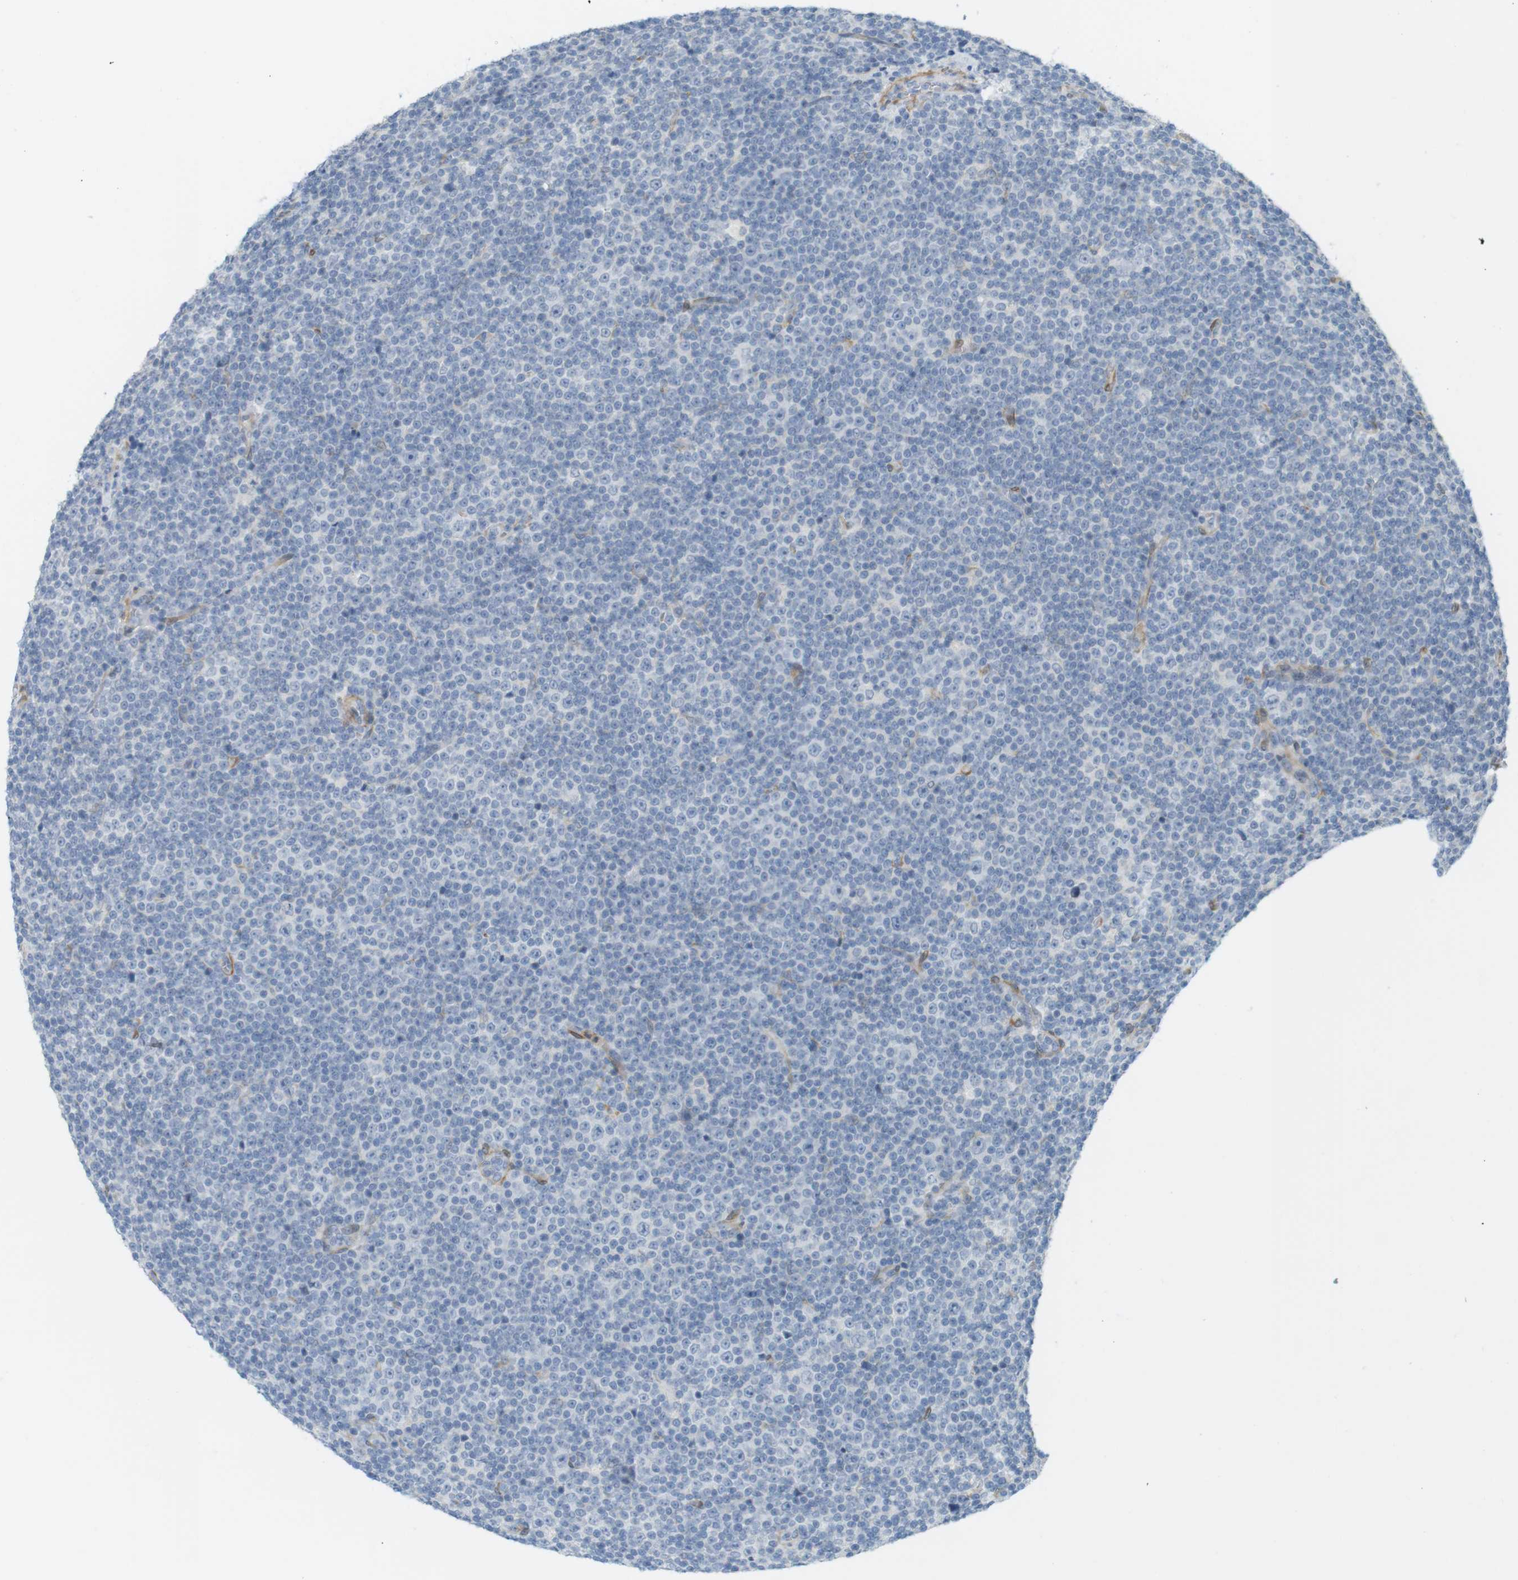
{"staining": {"intensity": "negative", "quantity": "none", "location": "none"}, "tissue": "lymphoma", "cell_type": "Tumor cells", "image_type": "cancer", "snomed": [{"axis": "morphology", "description": "Malignant lymphoma, non-Hodgkin's type, Low grade"}, {"axis": "topography", "description": "Lymph node"}], "caption": "Immunohistochemistry (IHC) histopathology image of human low-grade malignant lymphoma, non-Hodgkin's type stained for a protein (brown), which demonstrates no staining in tumor cells.", "gene": "PDE3A", "patient": {"sex": "female", "age": 67}}